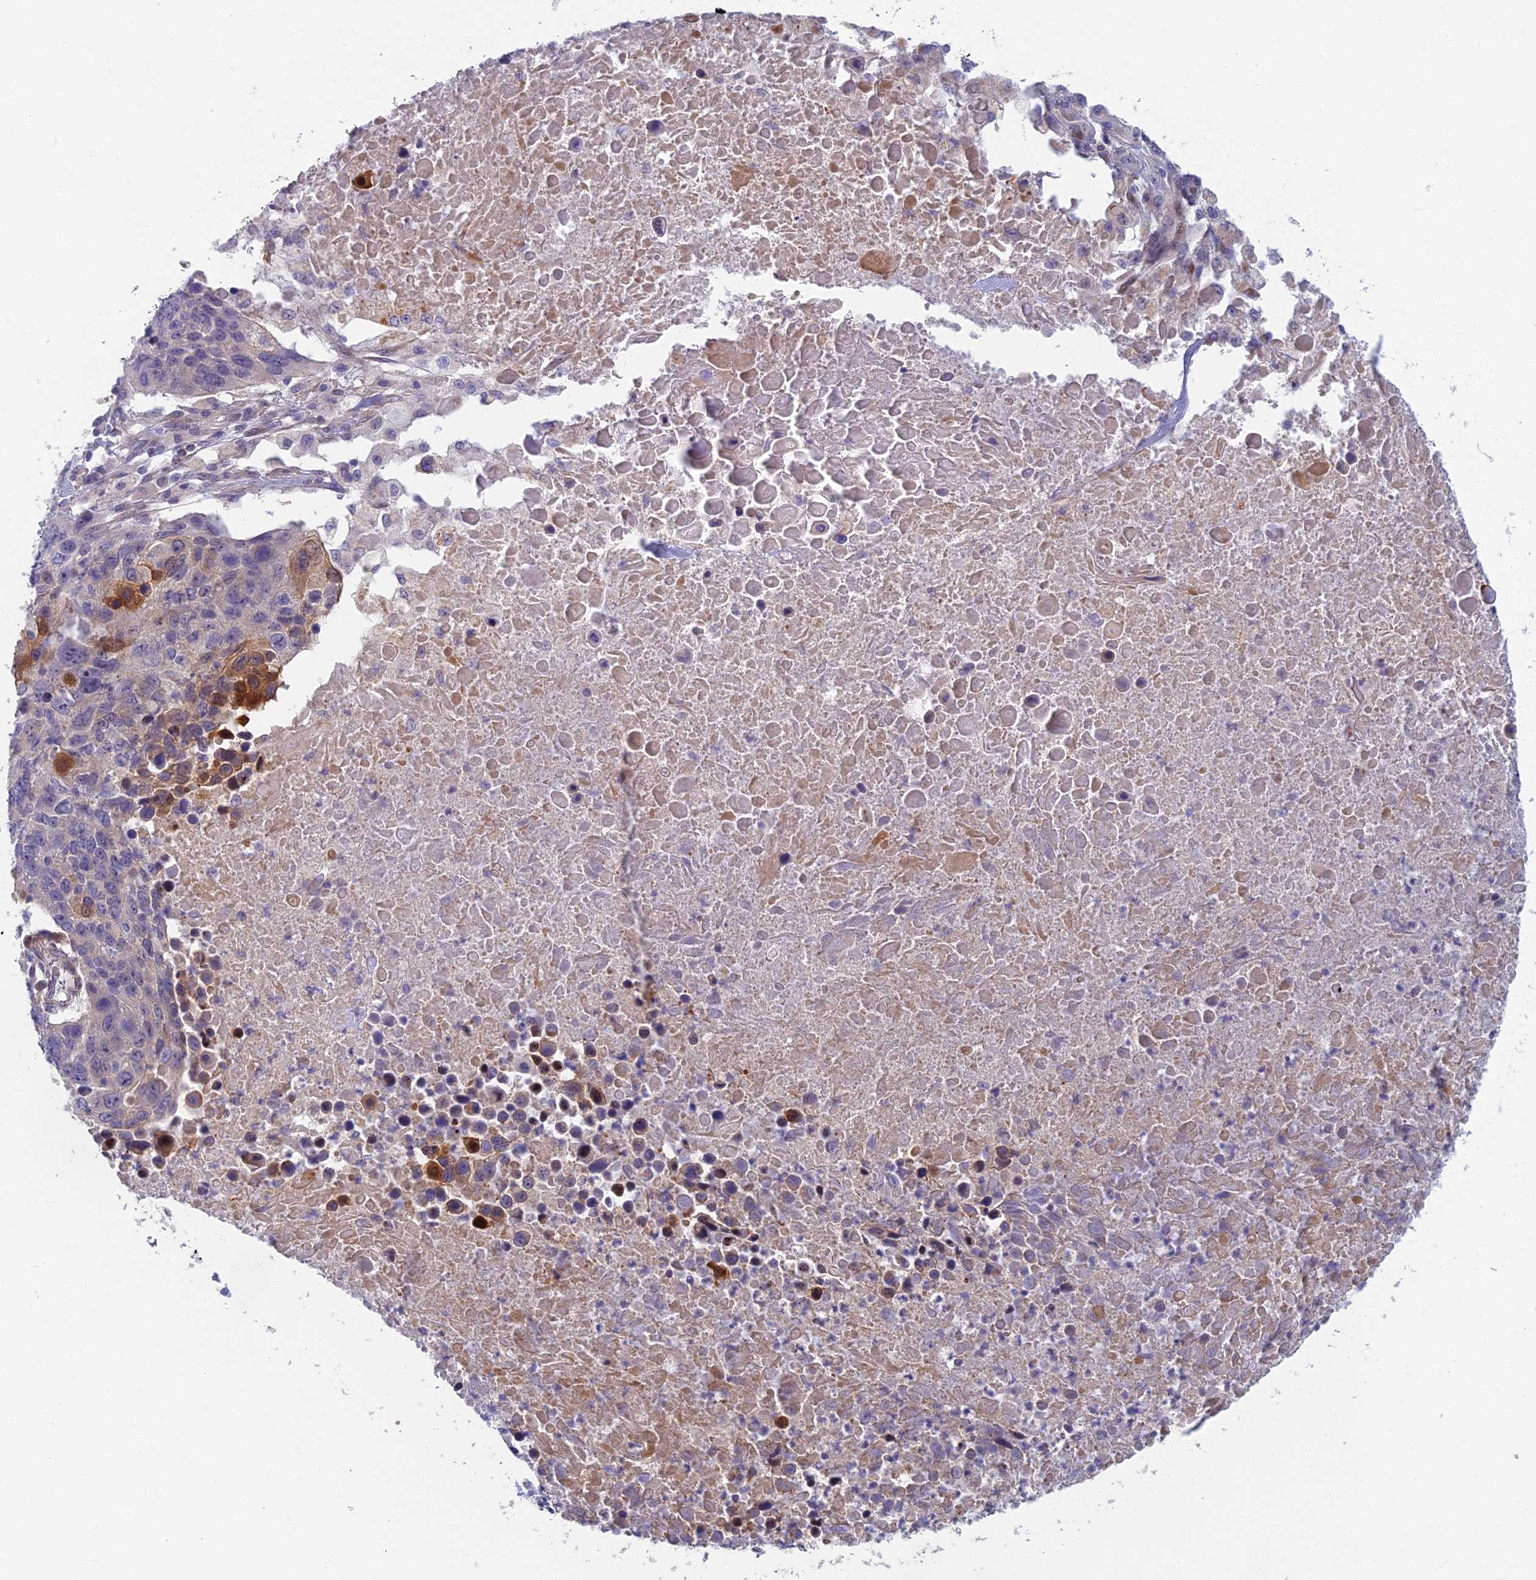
{"staining": {"intensity": "moderate", "quantity": "<25%", "location": "cytoplasmic/membranous"}, "tissue": "lung cancer", "cell_type": "Tumor cells", "image_type": "cancer", "snomed": [{"axis": "morphology", "description": "Normal tissue, NOS"}, {"axis": "morphology", "description": "Squamous cell carcinoma, NOS"}, {"axis": "topography", "description": "Lymph node"}, {"axis": "topography", "description": "Lung"}], "caption": "Protein staining of lung squamous cell carcinoma tissue shows moderate cytoplasmic/membranous positivity in about <25% of tumor cells.", "gene": "RHBDL2", "patient": {"sex": "male", "age": 66}}